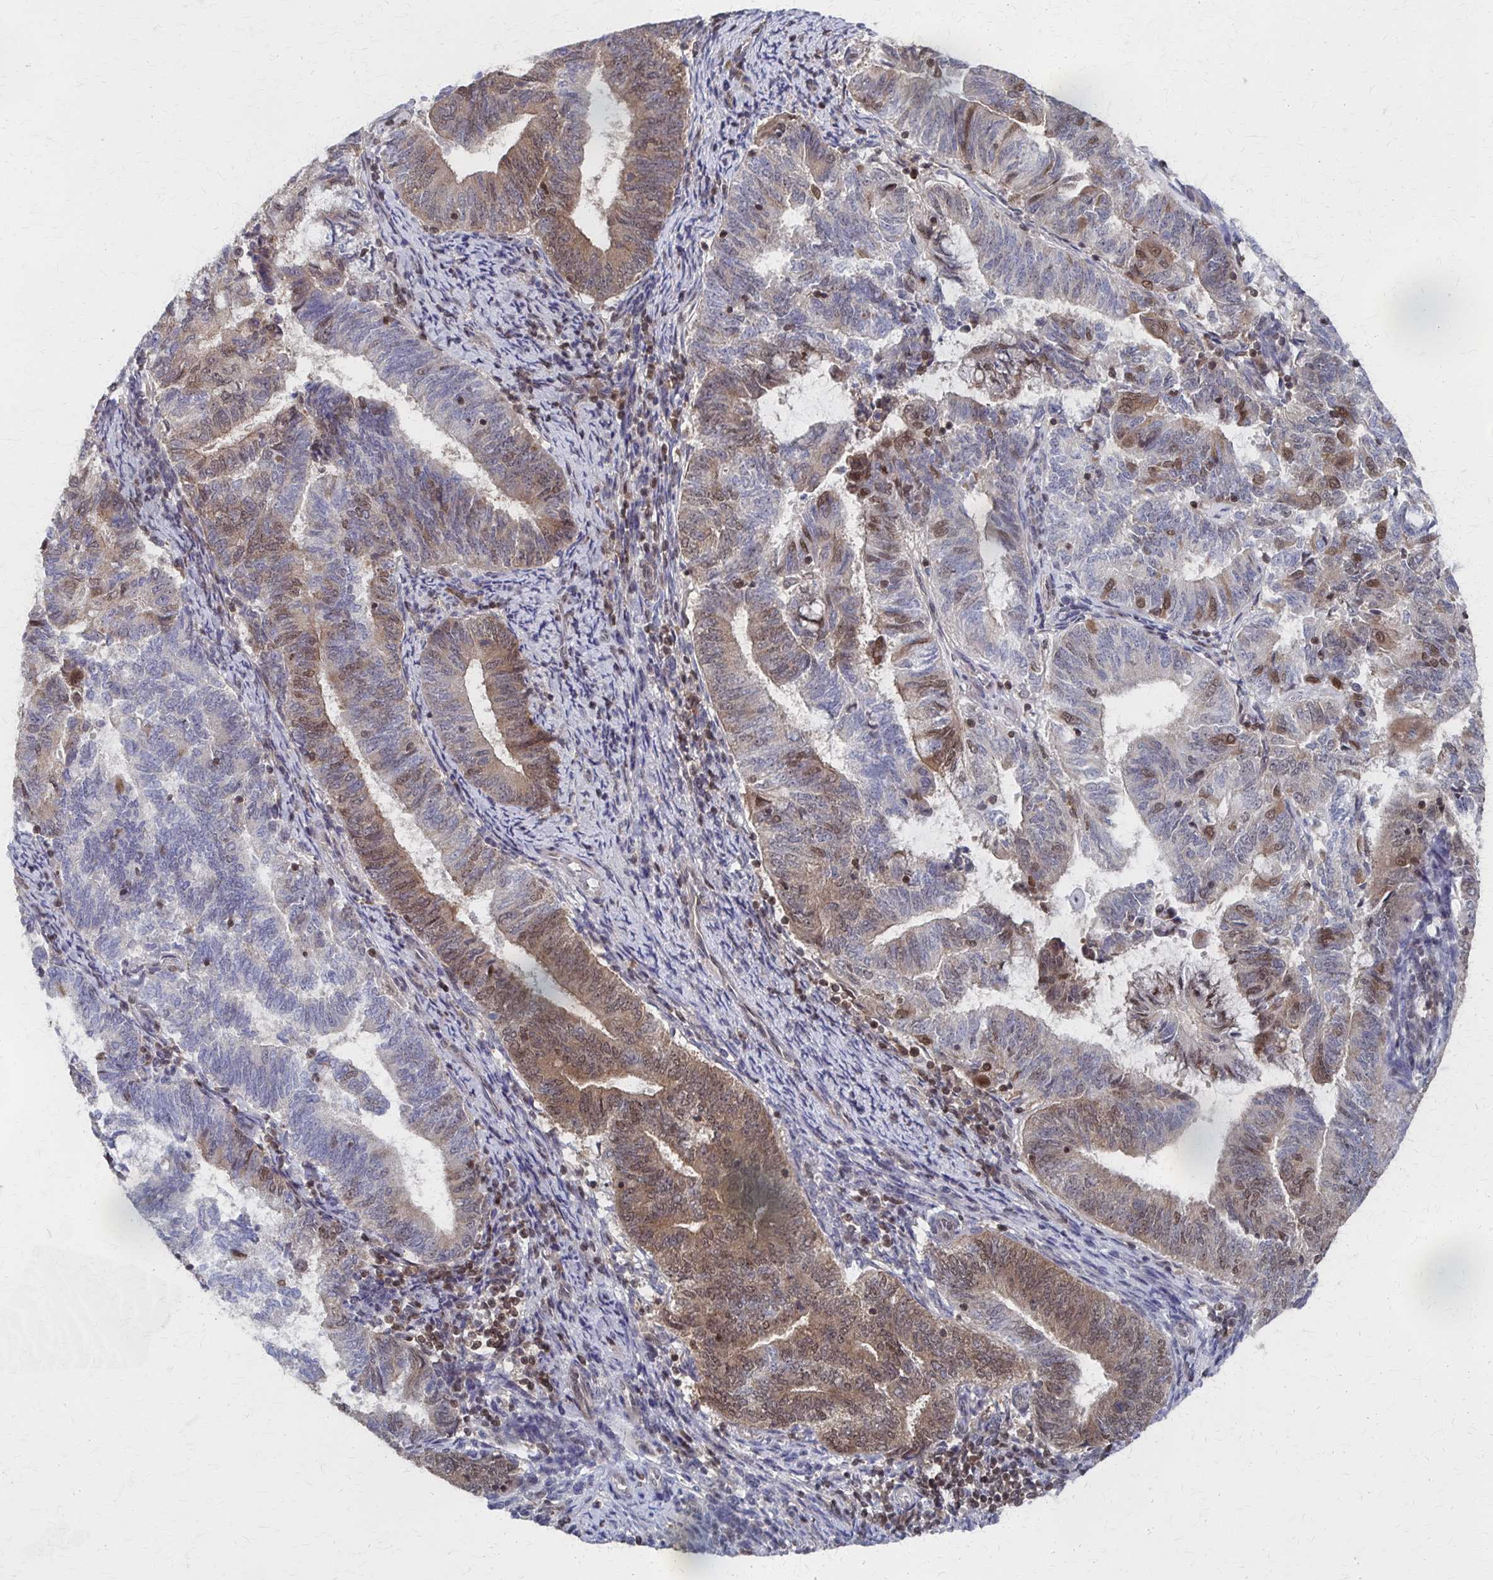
{"staining": {"intensity": "moderate", "quantity": "25%-75%", "location": "cytoplasmic/membranous,nuclear"}, "tissue": "endometrial cancer", "cell_type": "Tumor cells", "image_type": "cancer", "snomed": [{"axis": "morphology", "description": "Adenocarcinoma, NOS"}, {"axis": "topography", "description": "Endometrium"}], "caption": "A micrograph of endometrial cancer (adenocarcinoma) stained for a protein exhibits moderate cytoplasmic/membranous and nuclear brown staining in tumor cells.", "gene": "GTF2B", "patient": {"sex": "female", "age": 65}}